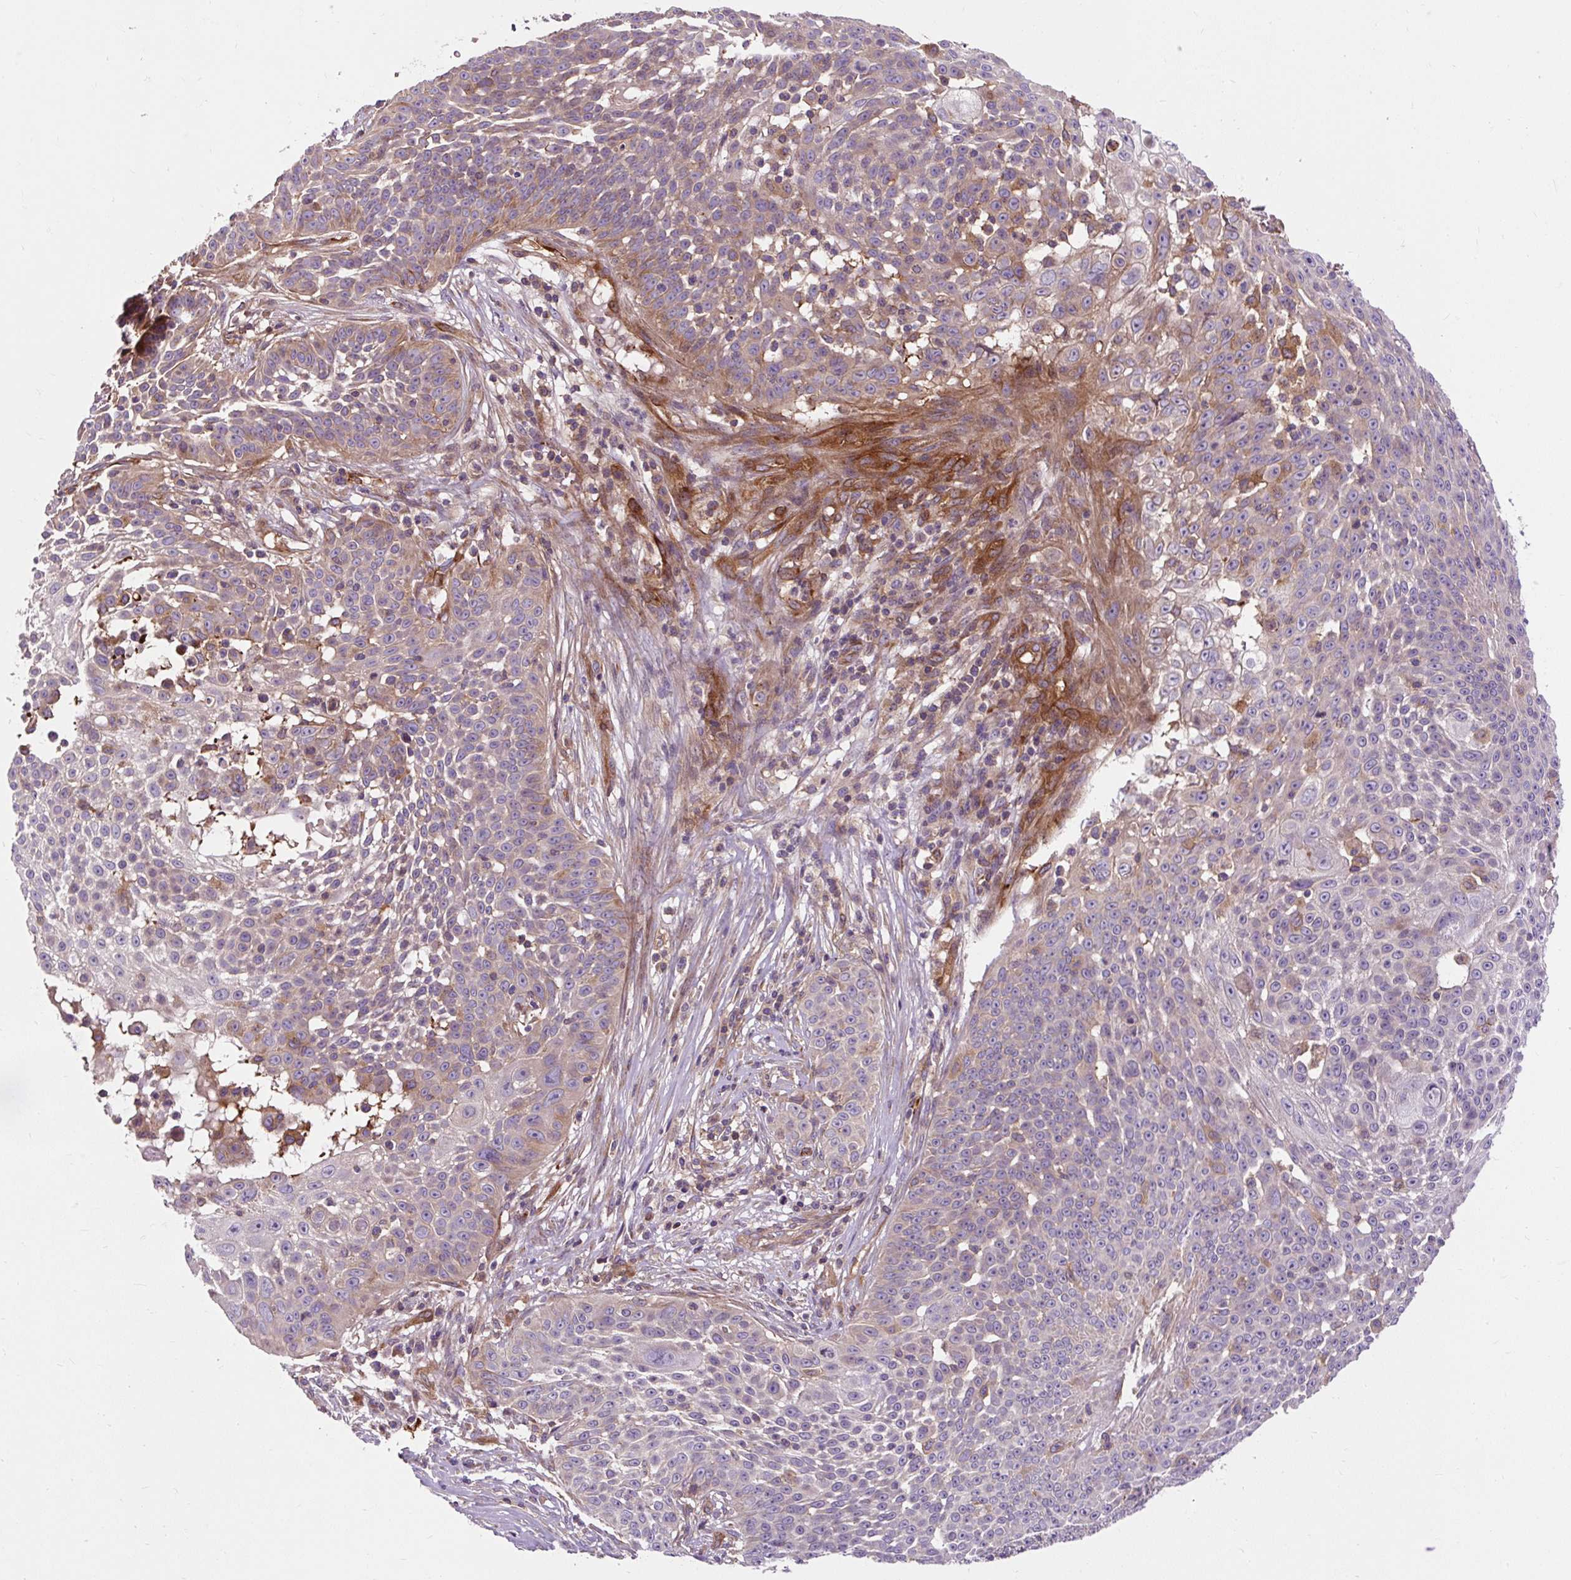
{"staining": {"intensity": "weak", "quantity": "25%-75%", "location": "cytoplasmic/membranous"}, "tissue": "skin cancer", "cell_type": "Tumor cells", "image_type": "cancer", "snomed": [{"axis": "morphology", "description": "Squamous cell carcinoma, NOS"}, {"axis": "topography", "description": "Skin"}], "caption": "Tumor cells reveal low levels of weak cytoplasmic/membranous staining in approximately 25%-75% of cells in squamous cell carcinoma (skin). (Stains: DAB in brown, nuclei in blue, Microscopy: brightfield microscopy at high magnification).", "gene": "PCDHGB3", "patient": {"sex": "male", "age": 24}}